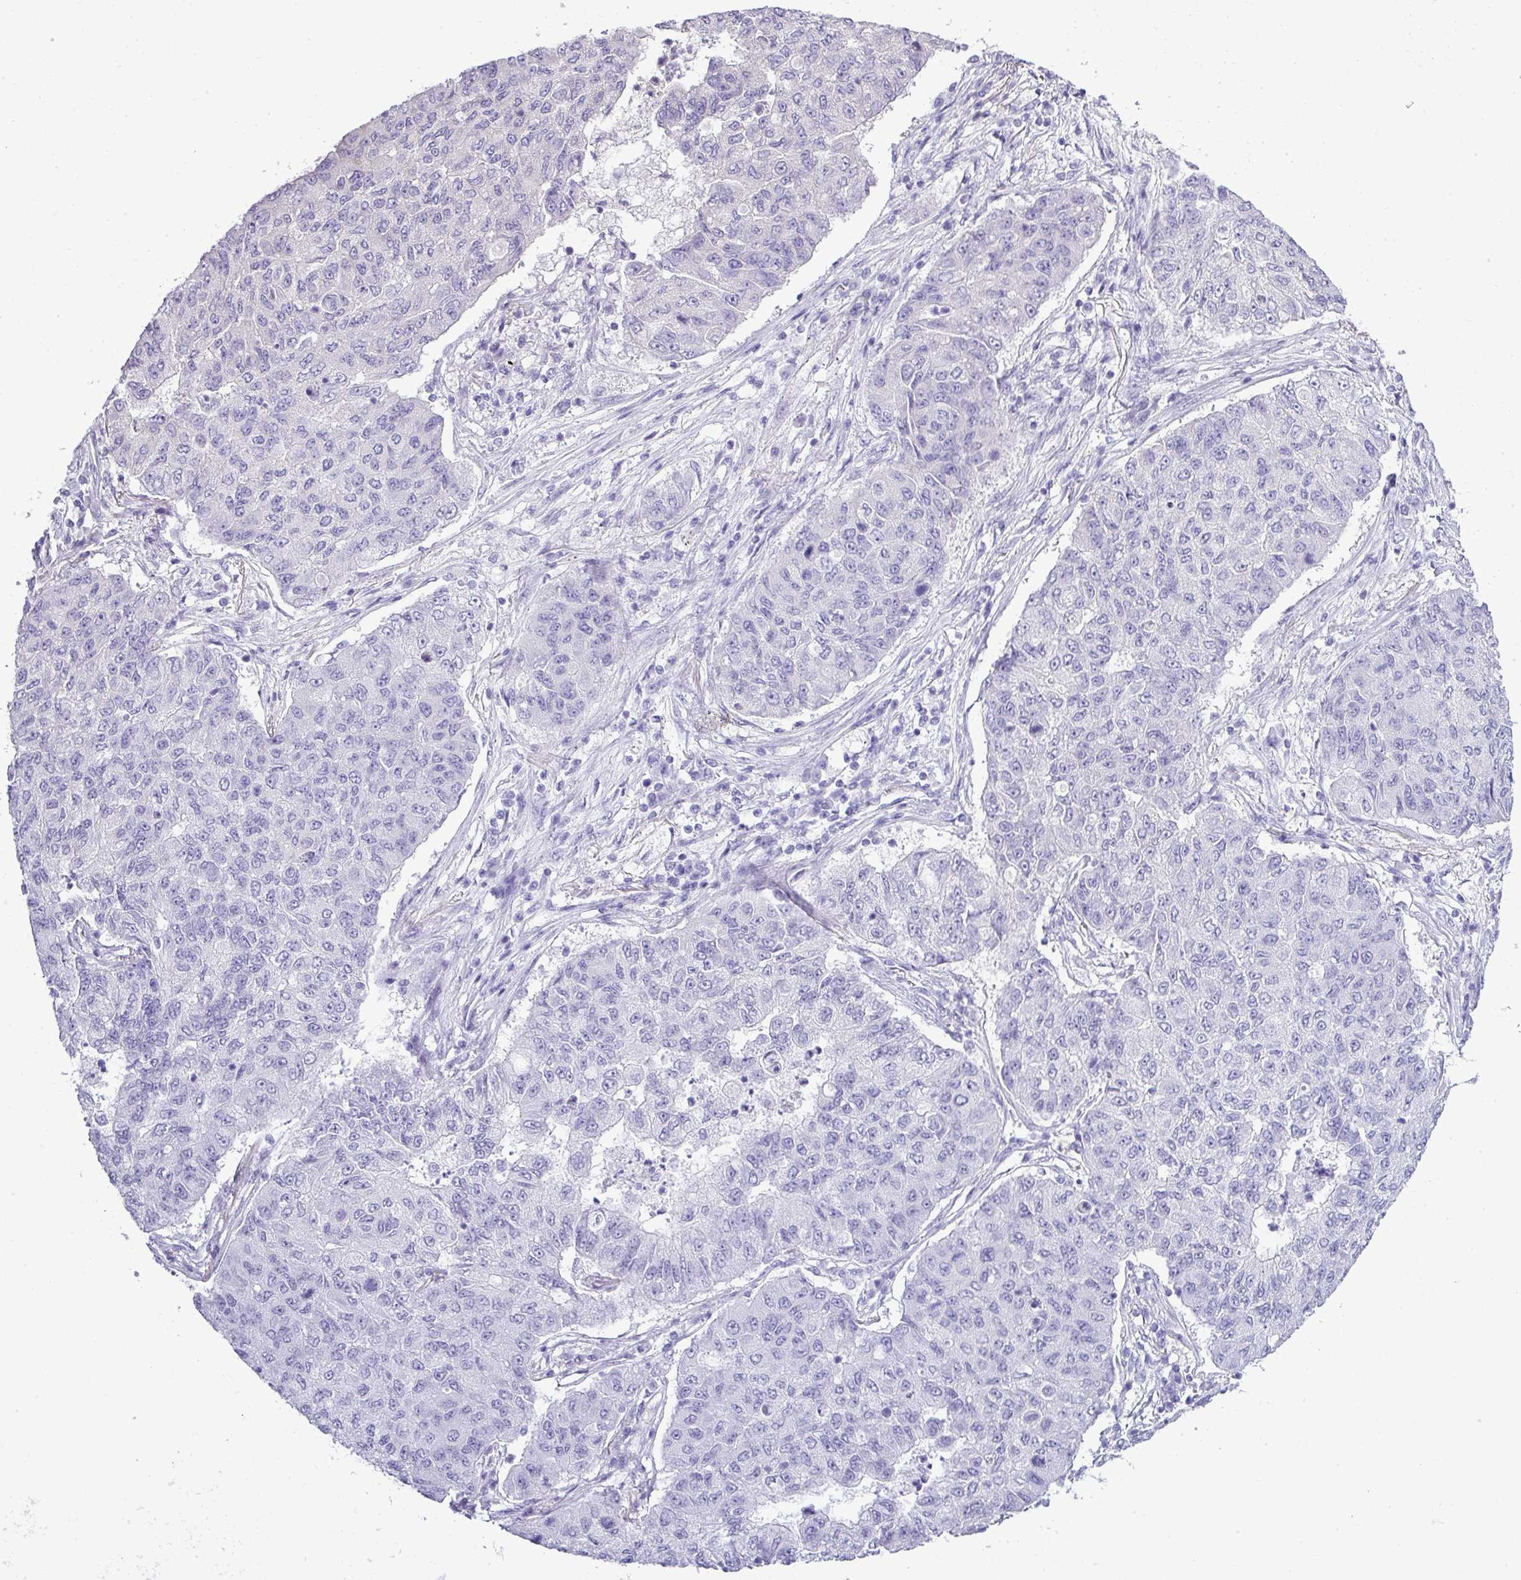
{"staining": {"intensity": "negative", "quantity": "none", "location": "none"}, "tissue": "lung cancer", "cell_type": "Tumor cells", "image_type": "cancer", "snomed": [{"axis": "morphology", "description": "Squamous cell carcinoma, NOS"}, {"axis": "topography", "description": "Lung"}], "caption": "High magnification brightfield microscopy of lung squamous cell carcinoma stained with DAB (brown) and counterstained with hematoxylin (blue): tumor cells show no significant staining. Nuclei are stained in blue.", "gene": "STAT5A", "patient": {"sex": "male", "age": 74}}